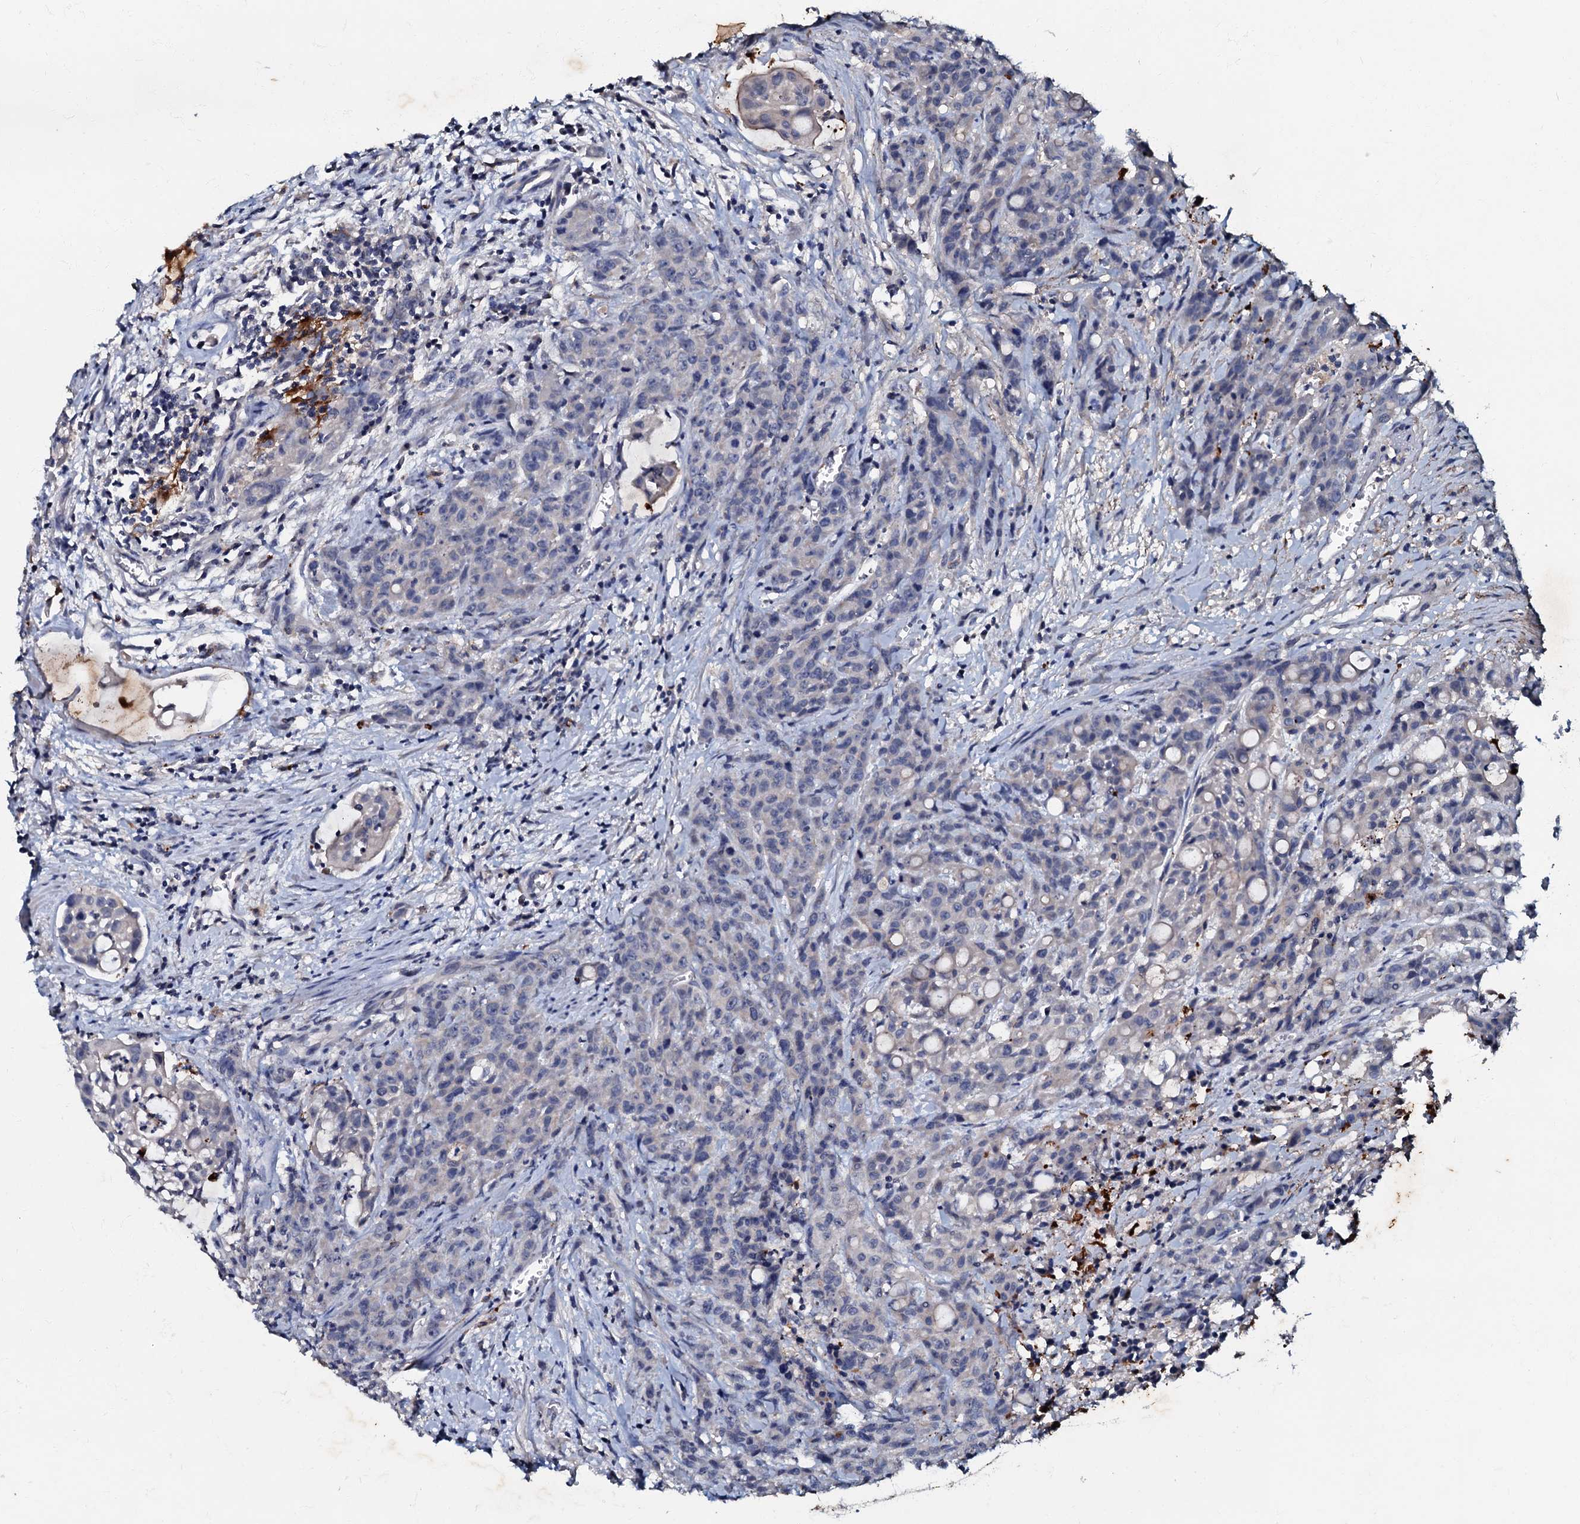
{"staining": {"intensity": "negative", "quantity": "none", "location": "none"}, "tissue": "colorectal cancer", "cell_type": "Tumor cells", "image_type": "cancer", "snomed": [{"axis": "morphology", "description": "Adenocarcinoma, NOS"}, {"axis": "topography", "description": "Colon"}], "caption": "Photomicrograph shows no protein staining in tumor cells of colorectal cancer tissue.", "gene": "MANSC4", "patient": {"sex": "male", "age": 62}}